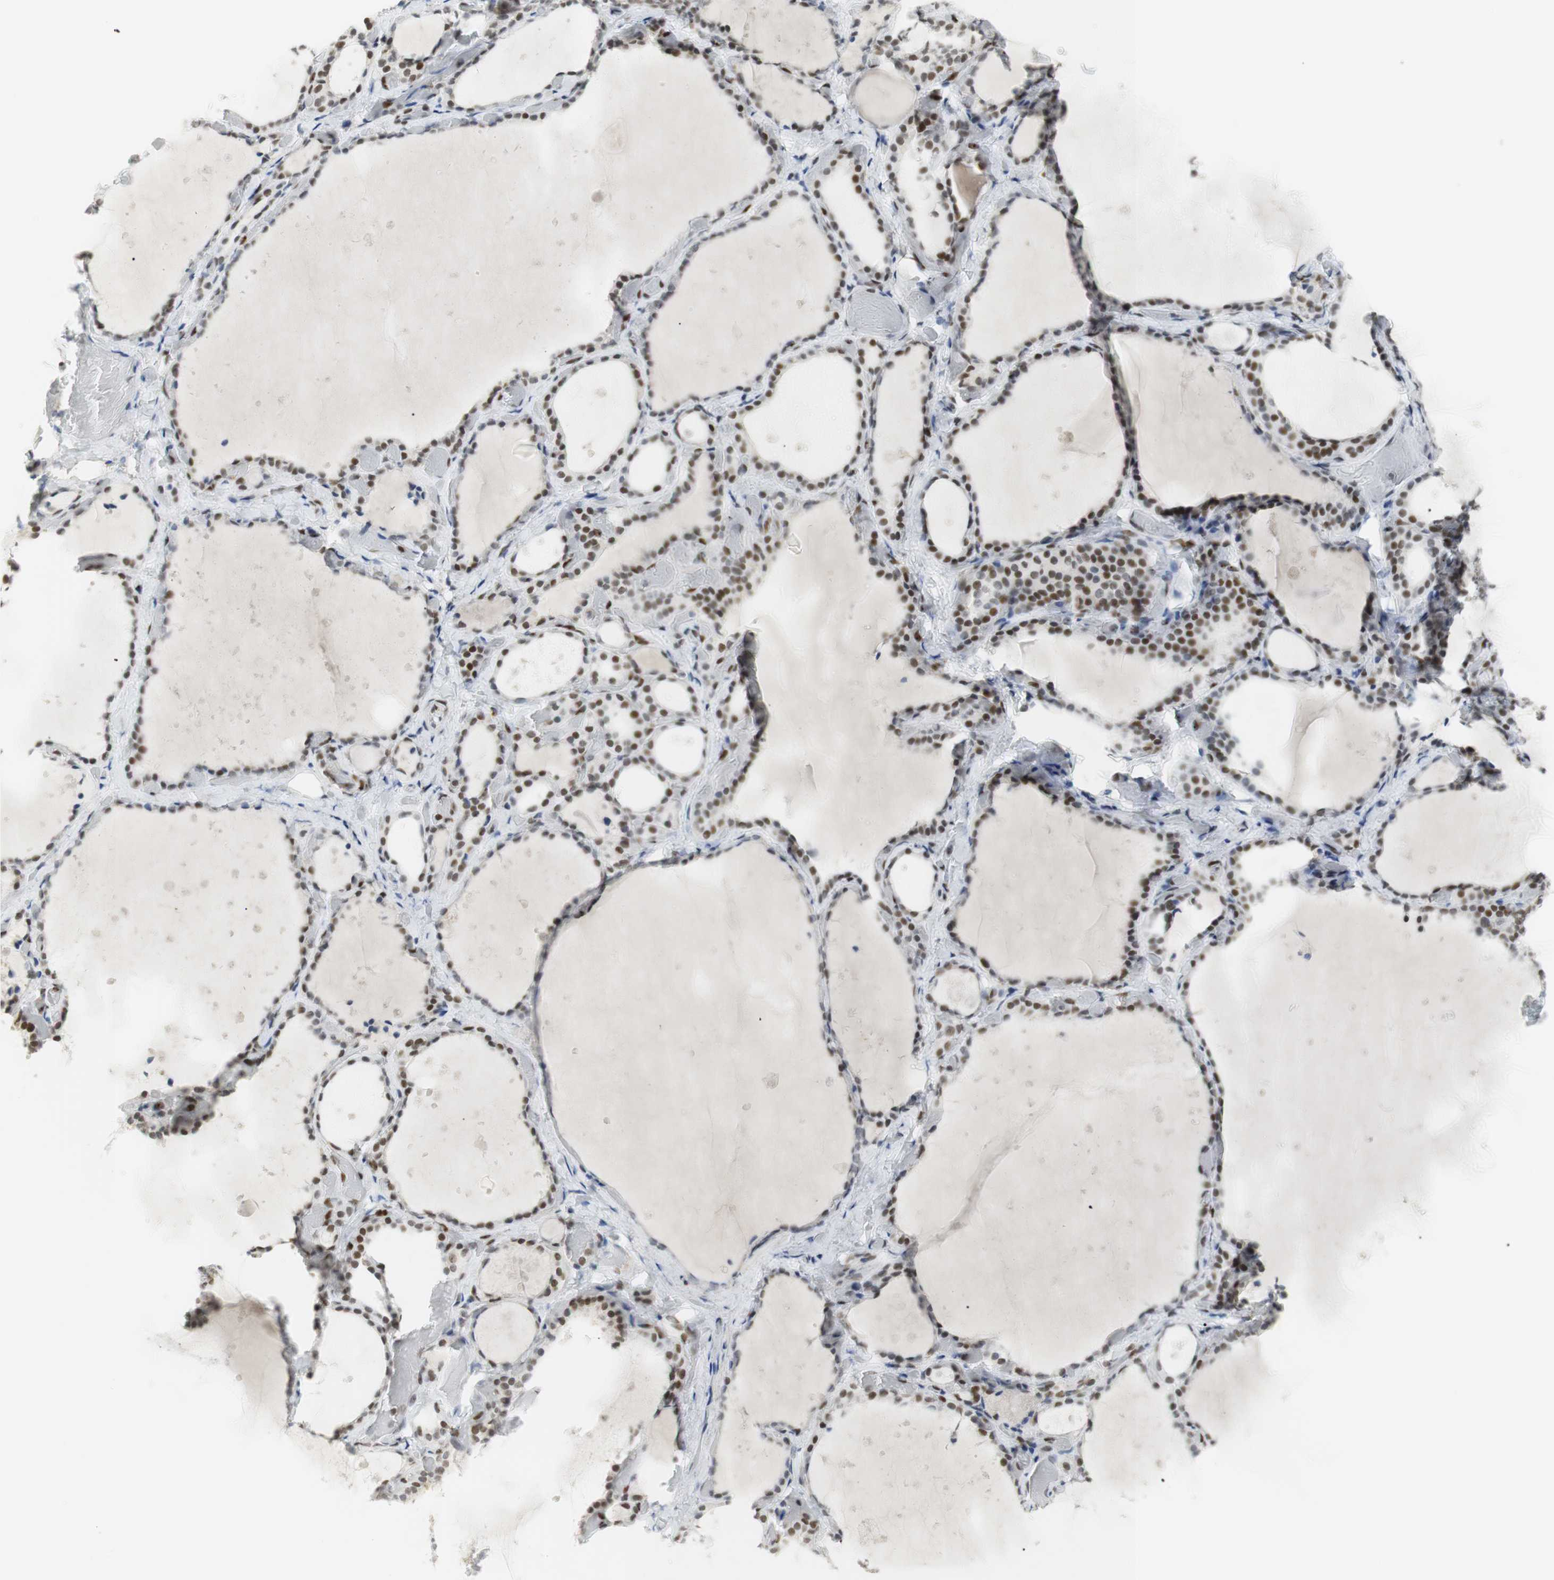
{"staining": {"intensity": "moderate", "quantity": ">75%", "location": "nuclear"}, "tissue": "thyroid gland", "cell_type": "Glandular cells", "image_type": "normal", "snomed": [{"axis": "morphology", "description": "Normal tissue, NOS"}, {"axis": "topography", "description": "Thyroid gland"}], "caption": "Immunohistochemistry (DAB (3,3'-diaminobenzidine)) staining of unremarkable human thyroid gland shows moderate nuclear protein positivity in approximately >75% of glandular cells.", "gene": "BMI1", "patient": {"sex": "female", "age": 44}}